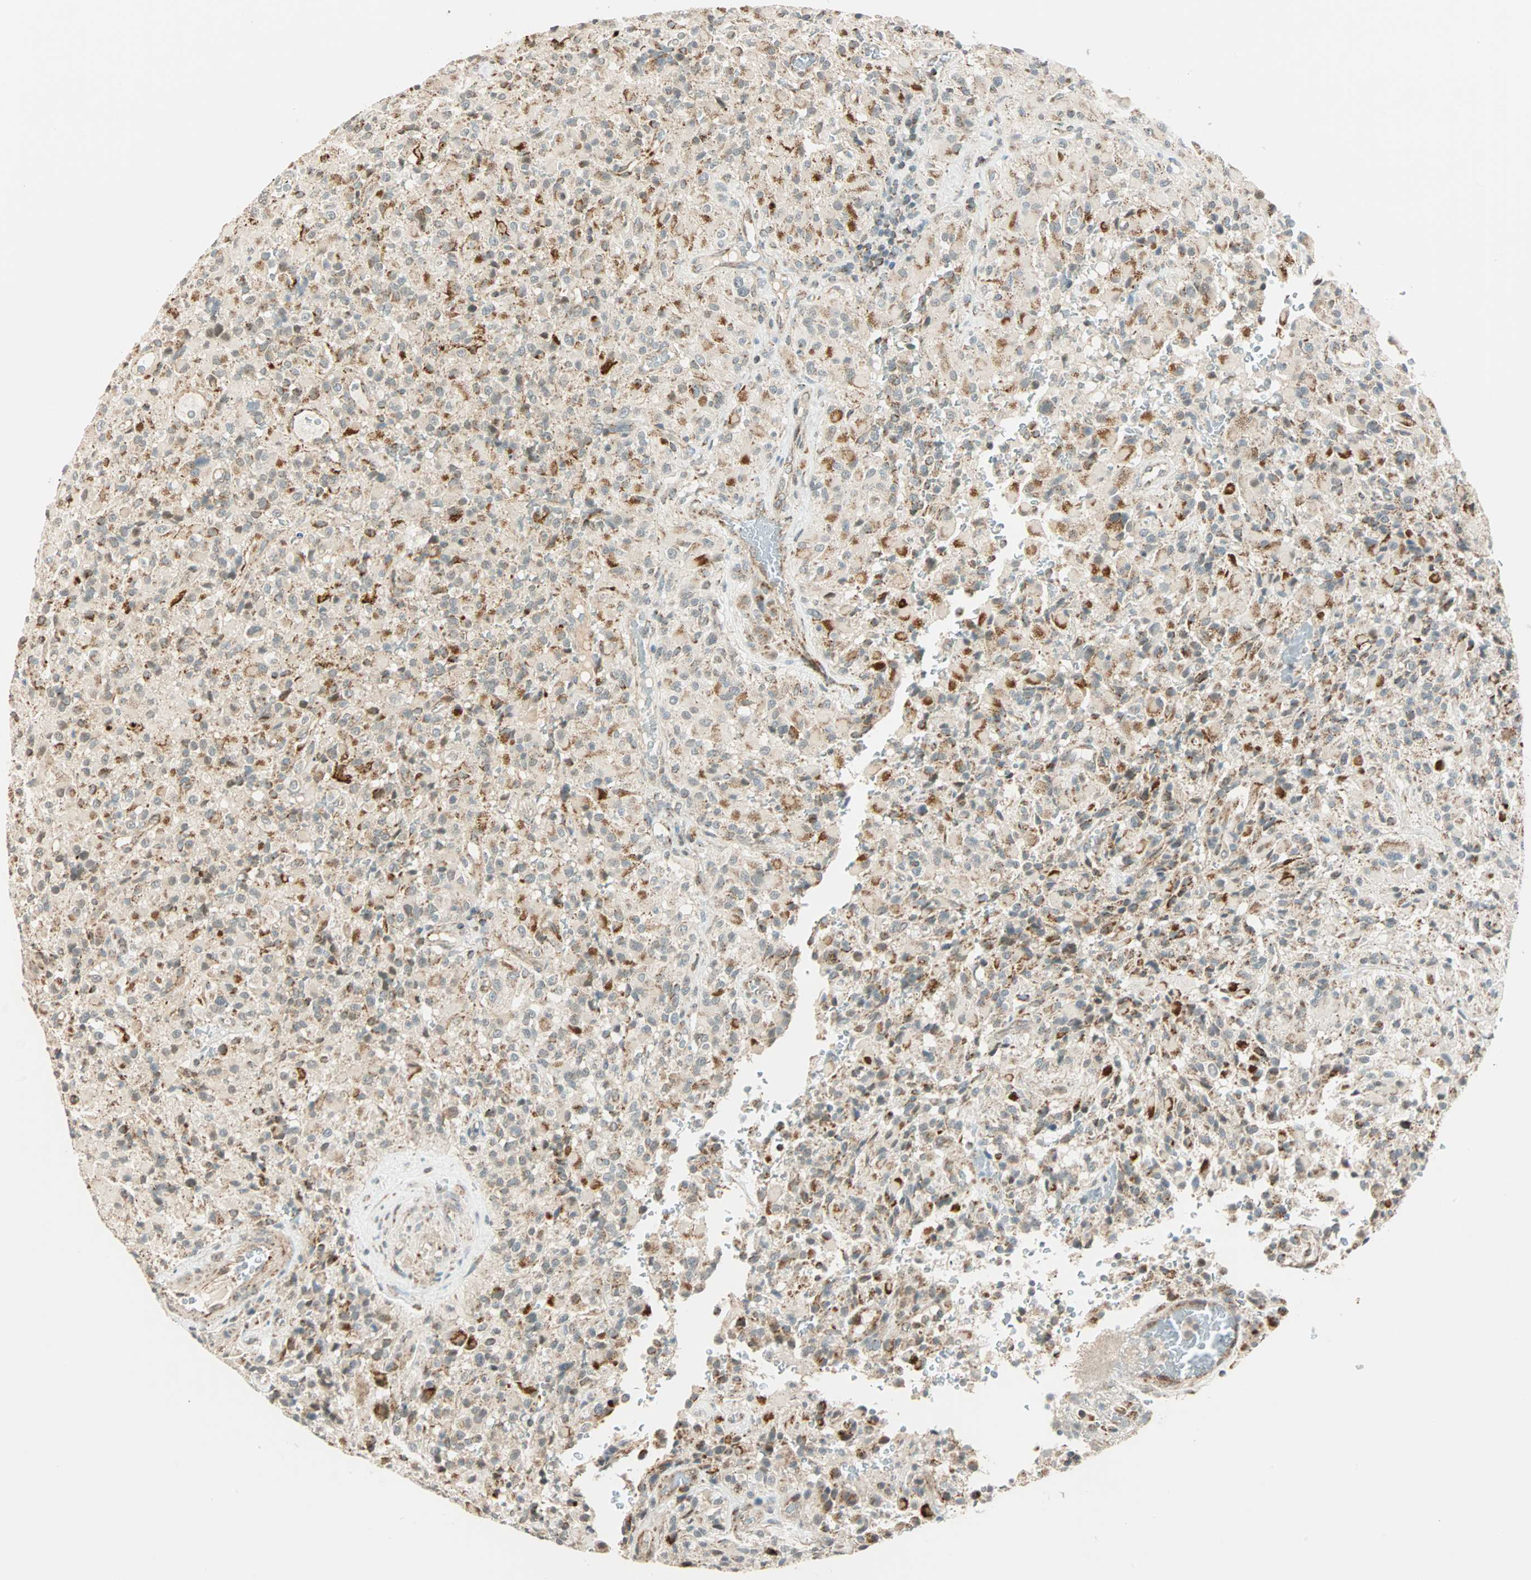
{"staining": {"intensity": "weak", "quantity": "25%-75%", "location": "cytoplasmic/membranous"}, "tissue": "glioma", "cell_type": "Tumor cells", "image_type": "cancer", "snomed": [{"axis": "morphology", "description": "Glioma, malignant, High grade"}, {"axis": "topography", "description": "Brain"}], "caption": "The histopathology image displays staining of malignant glioma (high-grade), revealing weak cytoplasmic/membranous protein expression (brown color) within tumor cells.", "gene": "SPRY4", "patient": {"sex": "male", "age": 71}}